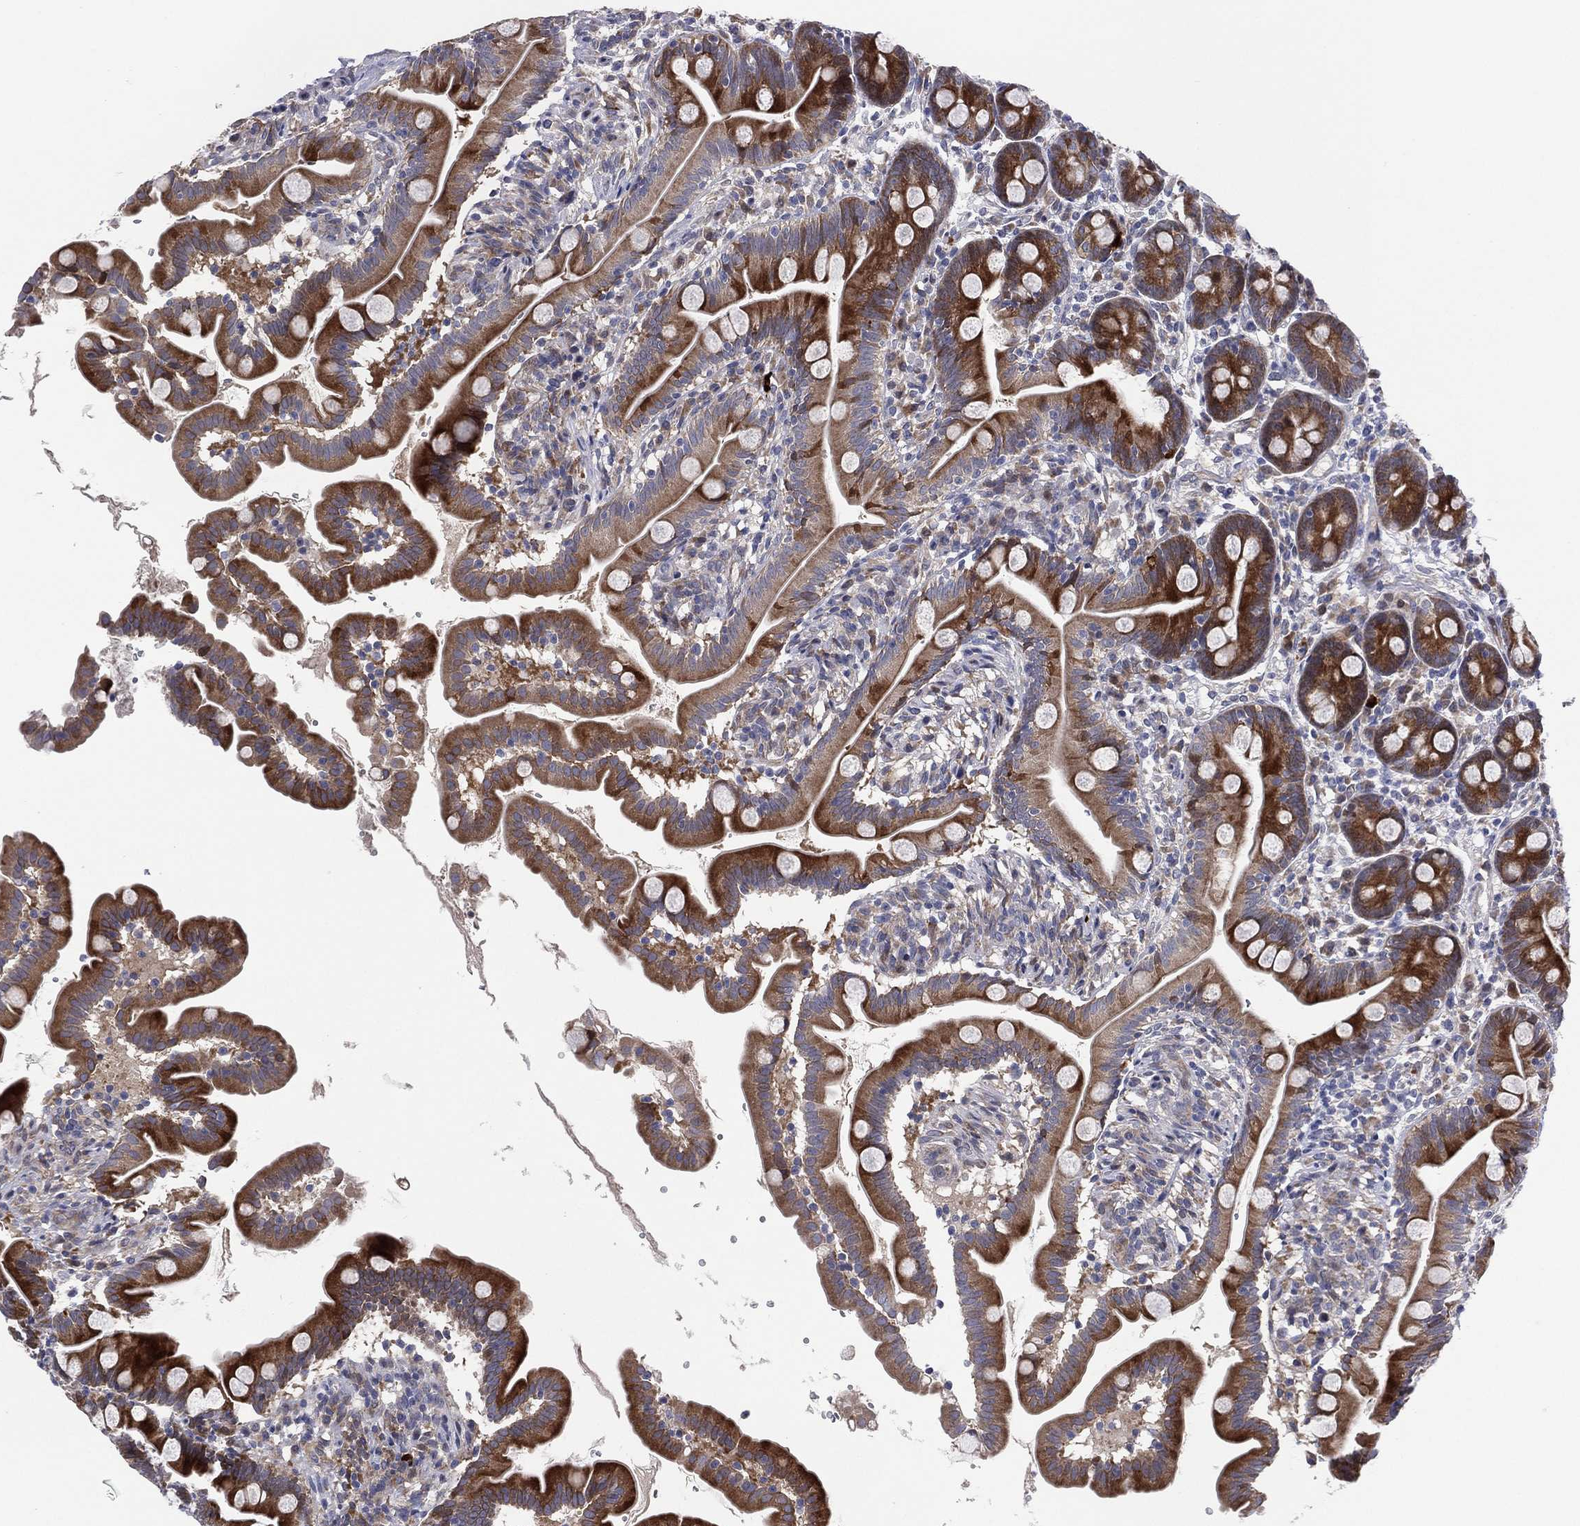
{"staining": {"intensity": "strong", "quantity": "25%-75%", "location": "cytoplasmic/membranous"}, "tissue": "small intestine", "cell_type": "Glandular cells", "image_type": "normal", "snomed": [{"axis": "morphology", "description": "Normal tissue, NOS"}, {"axis": "topography", "description": "Small intestine"}], "caption": "IHC (DAB) staining of normal small intestine displays strong cytoplasmic/membranous protein expression in approximately 25%-75% of glandular cells.", "gene": "UTP14A", "patient": {"sex": "female", "age": 44}}